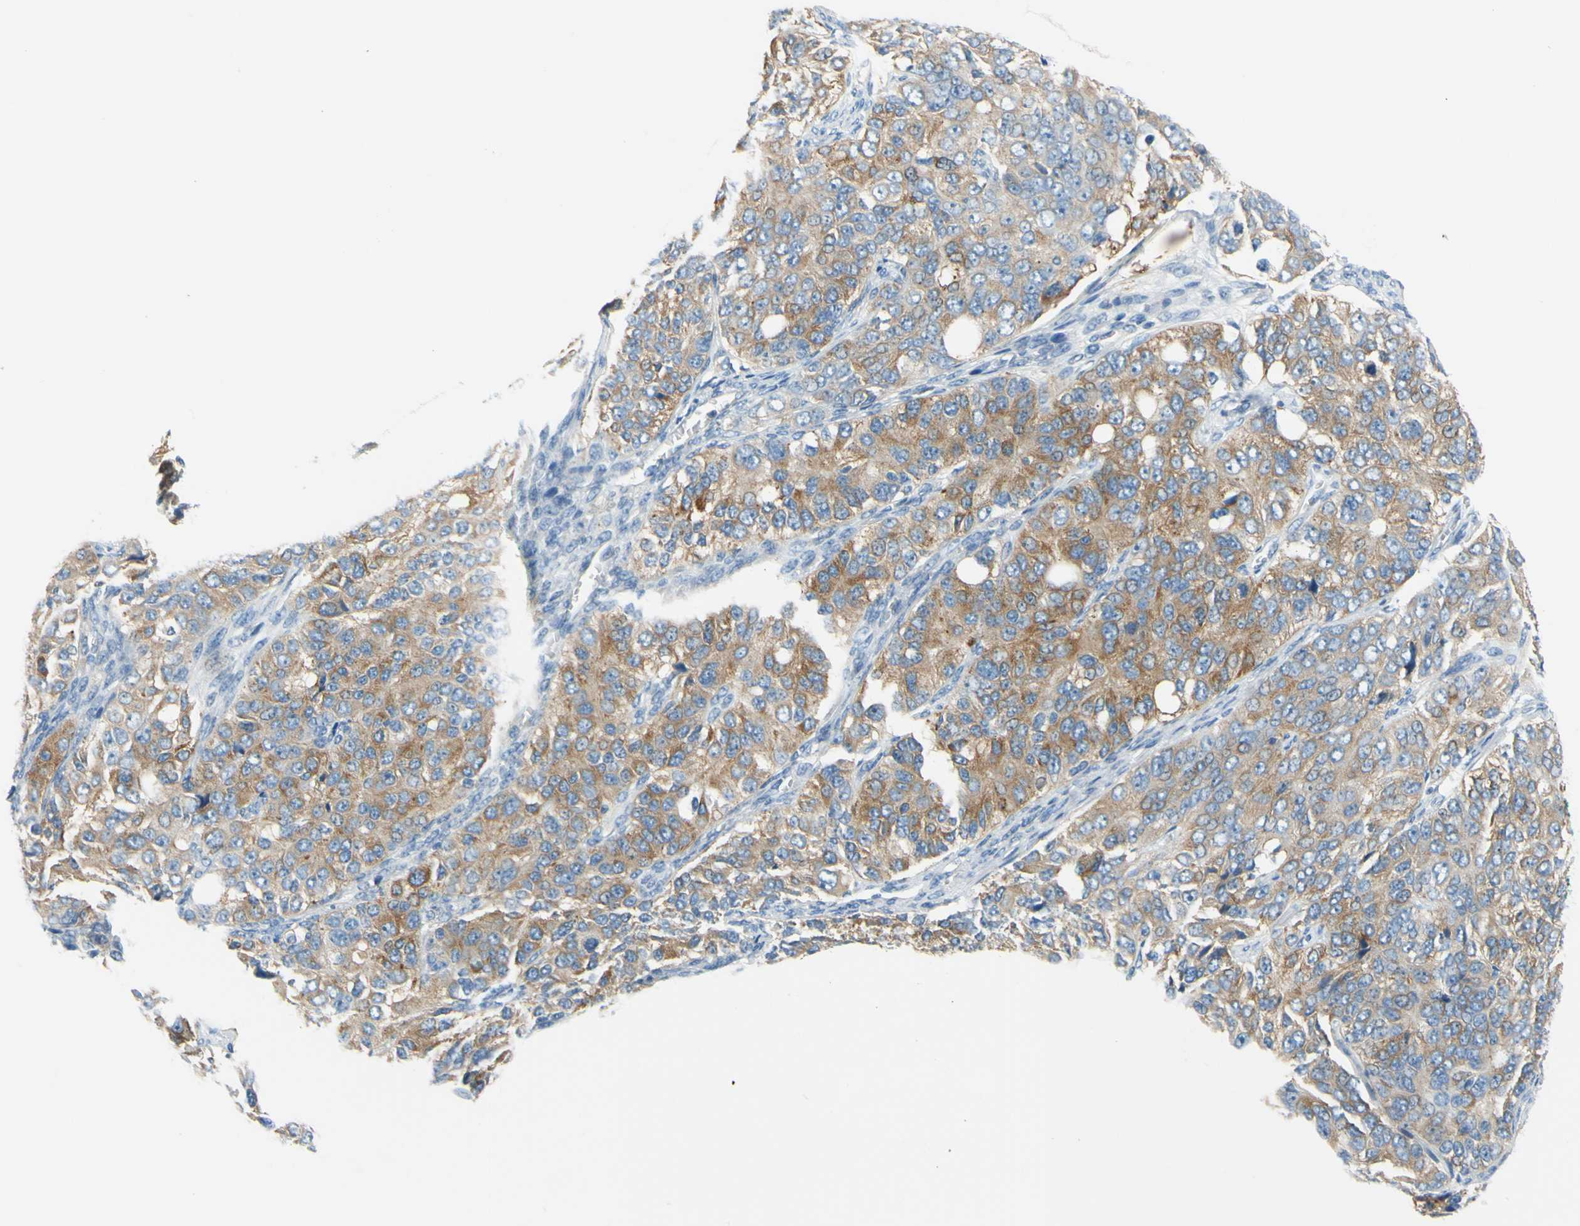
{"staining": {"intensity": "moderate", "quantity": ">75%", "location": "cytoplasmic/membranous"}, "tissue": "ovarian cancer", "cell_type": "Tumor cells", "image_type": "cancer", "snomed": [{"axis": "morphology", "description": "Carcinoma, endometroid"}, {"axis": "topography", "description": "Ovary"}], "caption": "Tumor cells display medium levels of moderate cytoplasmic/membranous positivity in approximately >75% of cells in ovarian cancer (endometroid carcinoma). (DAB (3,3'-diaminobenzidine) = brown stain, brightfield microscopy at high magnification).", "gene": "FRMD4B", "patient": {"sex": "female", "age": 51}}